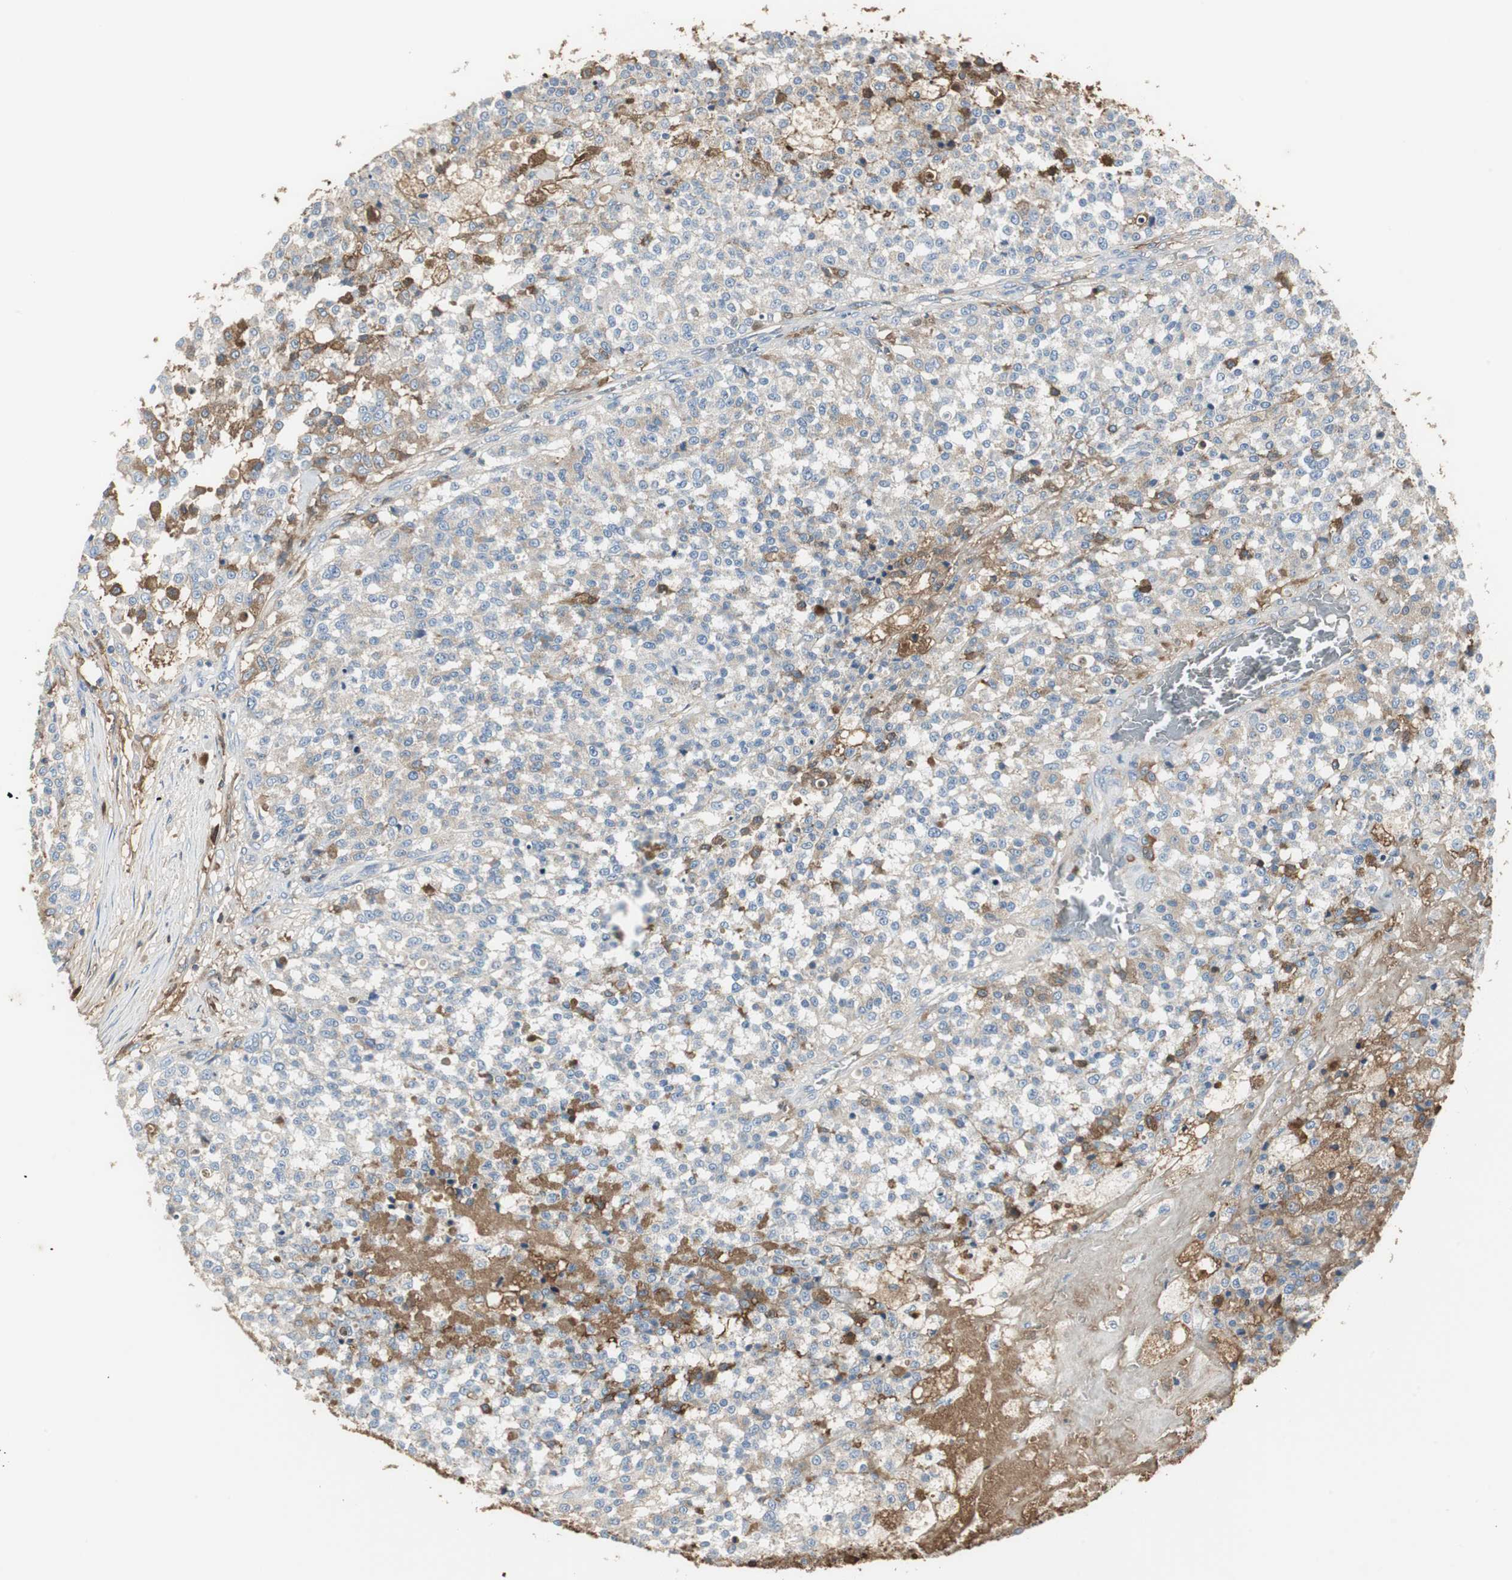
{"staining": {"intensity": "weak", "quantity": "25%-75%", "location": "cytoplasmic/membranous"}, "tissue": "testis cancer", "cell_type": "Tumor cells", "image_type": "cancer", "snomed": [{"axis": "morphology", "description": "Seminoma, NOS"}, {"axis": "topography", "description": "Testis"}], "caption": "Approximately 25%-75% of tumor cells in testis cancer (seminoma) display weak cytoplasmic/membranous protein staining as visualized by brown immunohistochemical staining.", "gene": "IGHA1", "patient": {"sex": "male", "age": 59}}